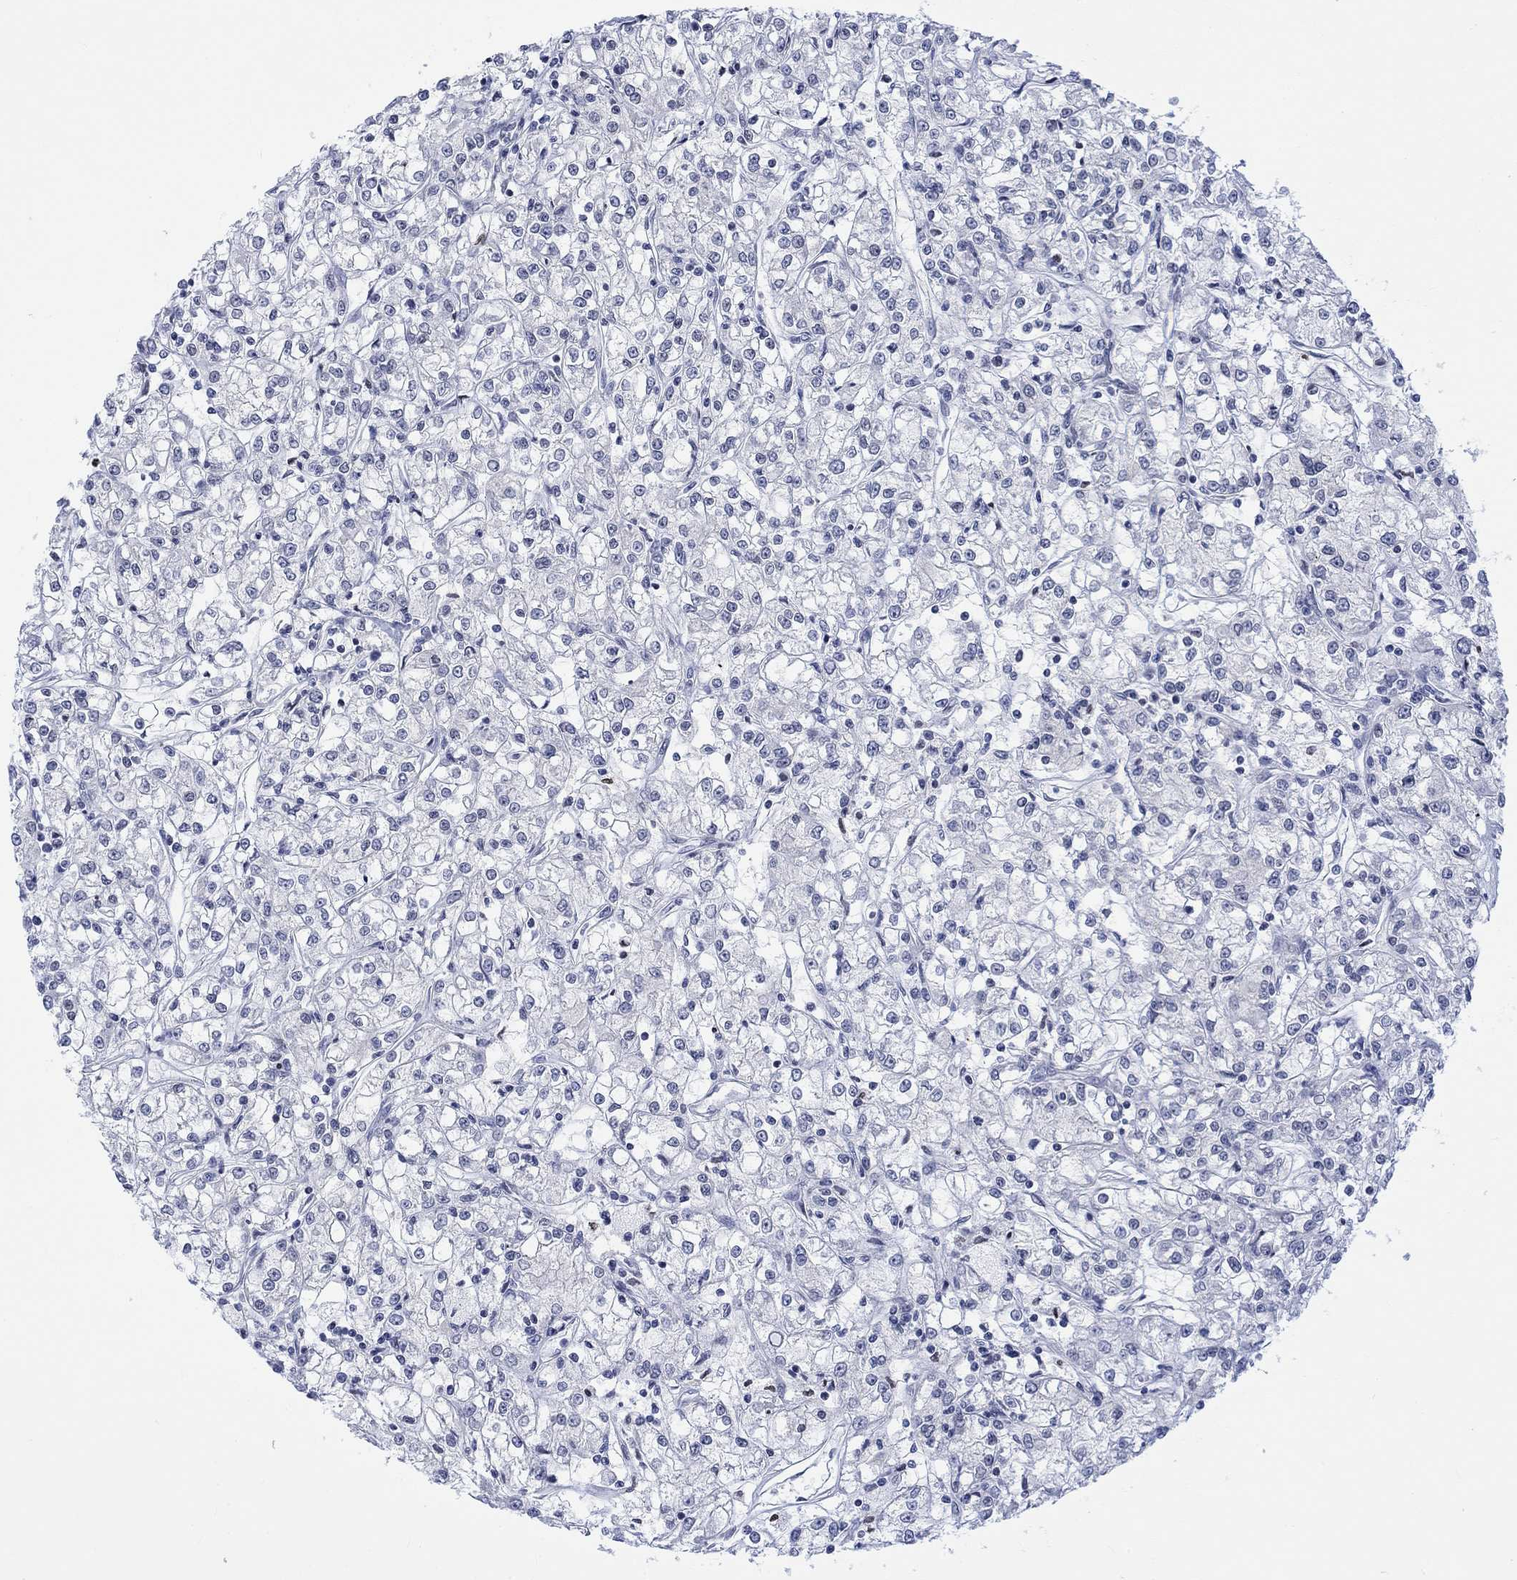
{"staining": {"intensity": "negative", "quantity": "none", "location": "none"}, "tissue": "renal cancer", "cell_type": "Tumor cells", "image_type": "cancer", "snomed": [{"axis": "morphology", "description": "Adenocarcinoma, NOS"}, {"axis": "topography", "description": "Kidney"}], "caption": "Immunohistochemistry (IHC) of human renal adenocarcinoma shows no staining in tumor cells.", "gene": "DCX", "patient": {"sex": "female", "age": 59}}